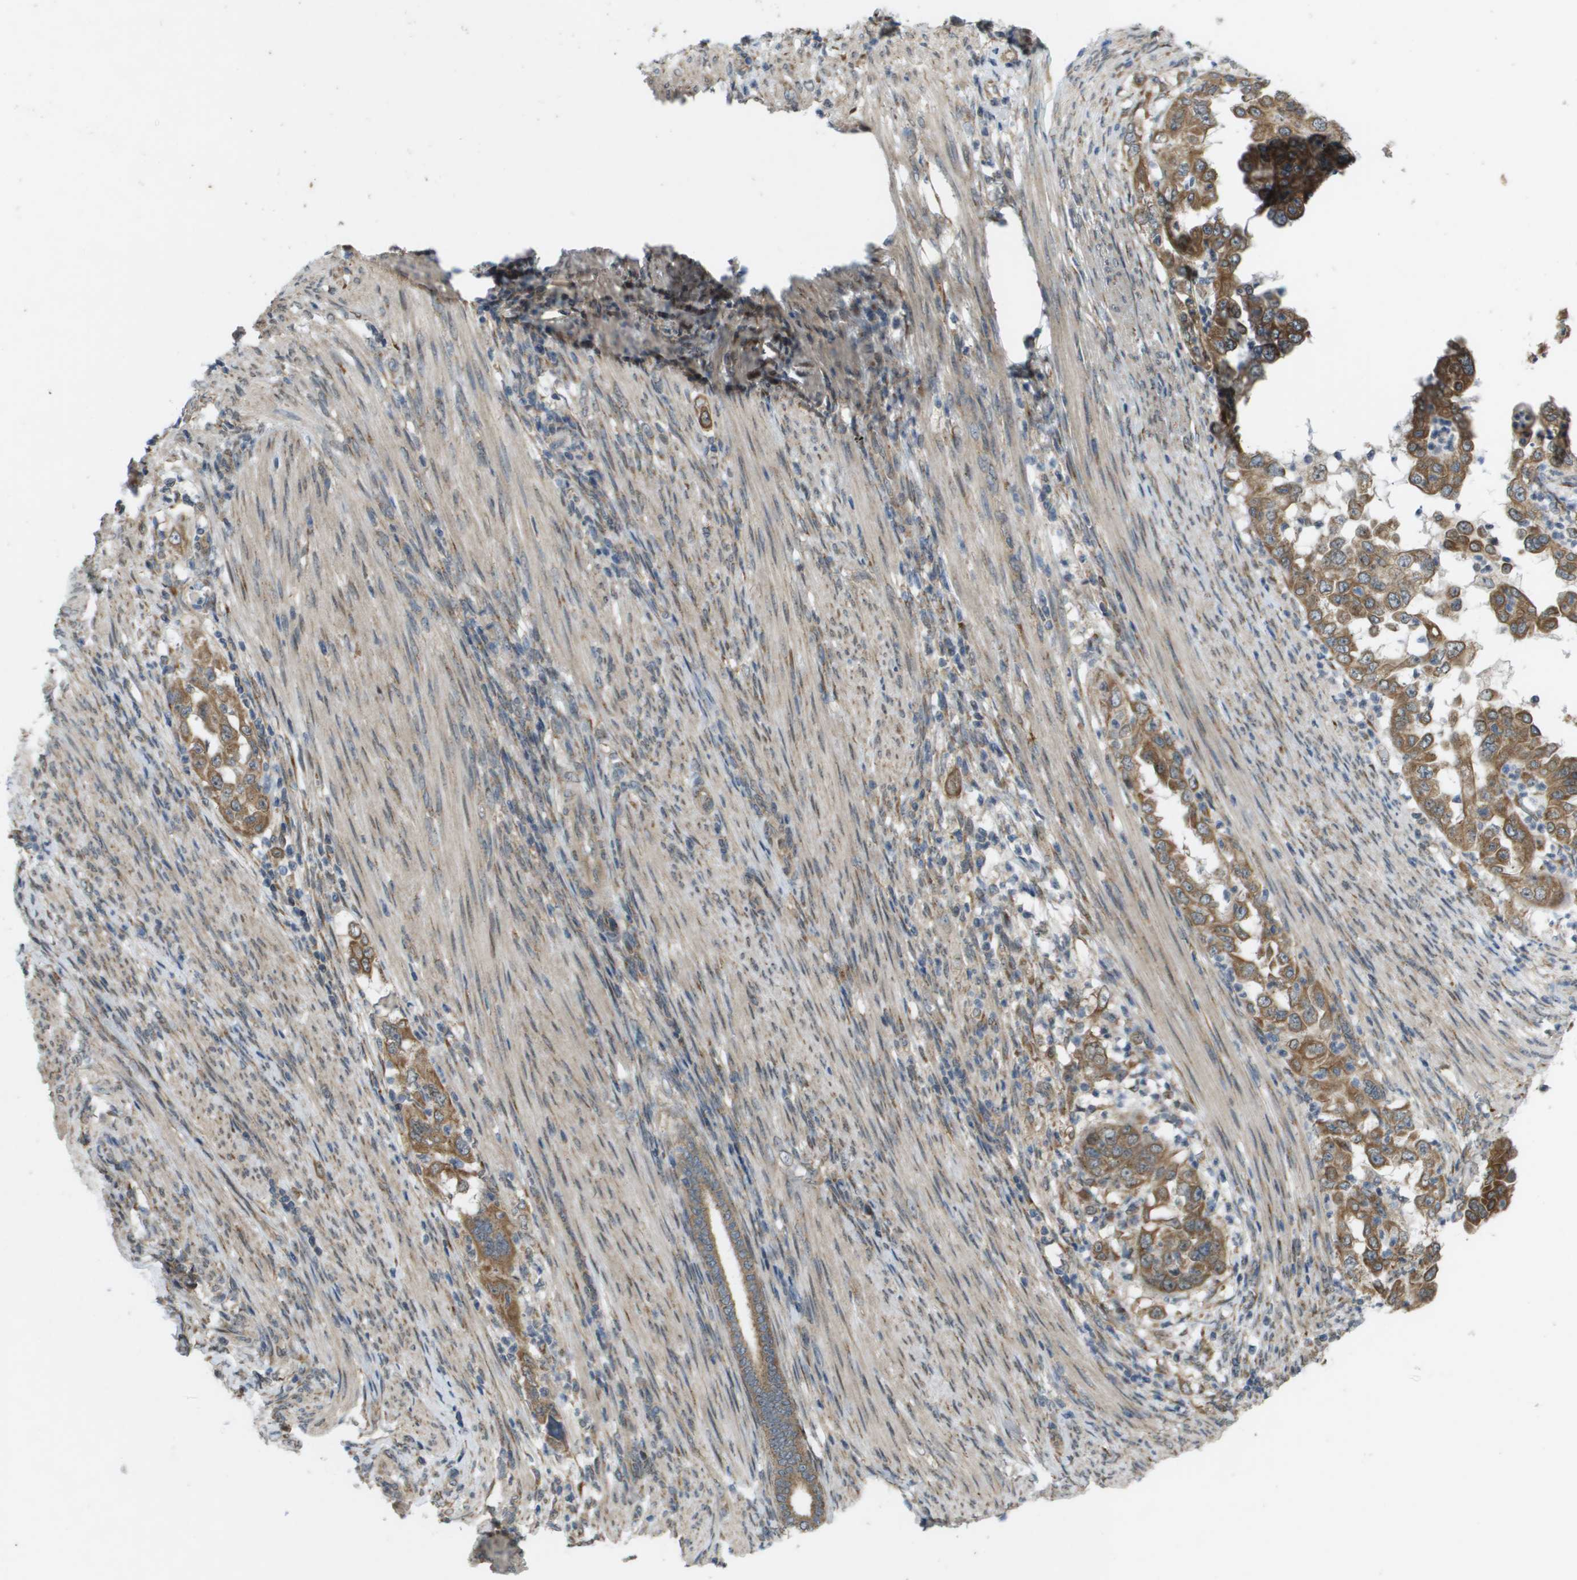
{"staining": {"intensity": "moderate", "quantity": ">75%", "location": "cytoplasmic/membranous"}, "tissue": "endometrial cancer", "cell_type": "Tumor cells", "image_type": "cancer", "snomed": [{"axis": "morphology", "description": "Adenocarcinoma, NOS"}, {"axis": "topography", "description": "Endometrium"}], "caption": "IHC (DAB (3,3'-diaminobenzidine)) staining of adenocarcinoma (endometrial) reveals moderate cytoplasmic/membranous protein expression in approximately >75% of tumor cells.", "gene": "IFNLR1", "patient": {"sex": "female", "age": 85}}